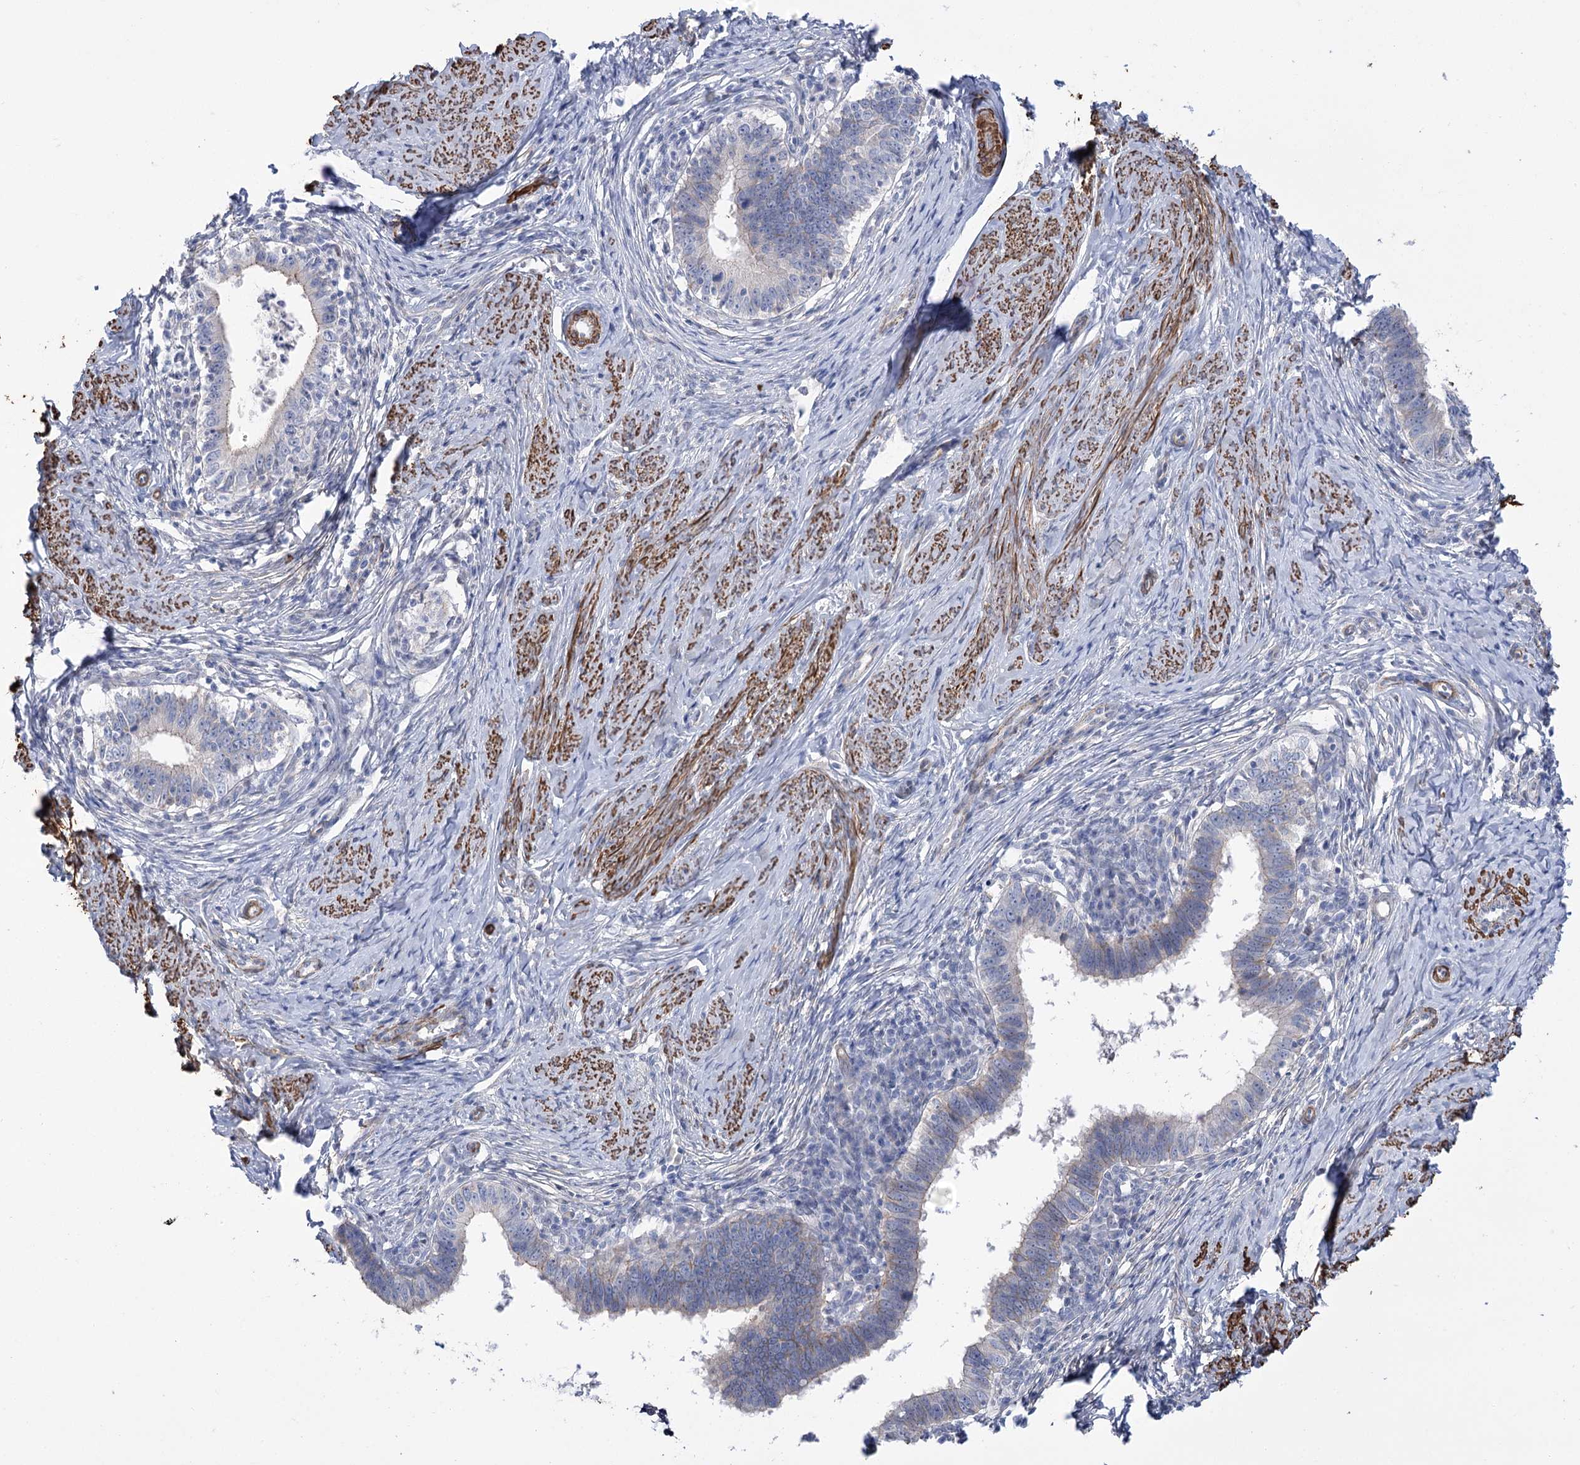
{"staining": {"intensity": "negative", "quantity": "none", "location": "none"}, "tissue": "cervical cancer", "cell_type": "Tumor cells", "image_type": "cancer", "snomed": [{"axis": "morphology", "description": "Adenocarcinoma, NOS"}, {"axis": "topography", "description": "Cervix"}], "caption": "A histopathology image of human cervical cancer is negative for staining in tumor cells.", "gene": "WASHC3", "patient": {"sex": "female", "age": 36}}